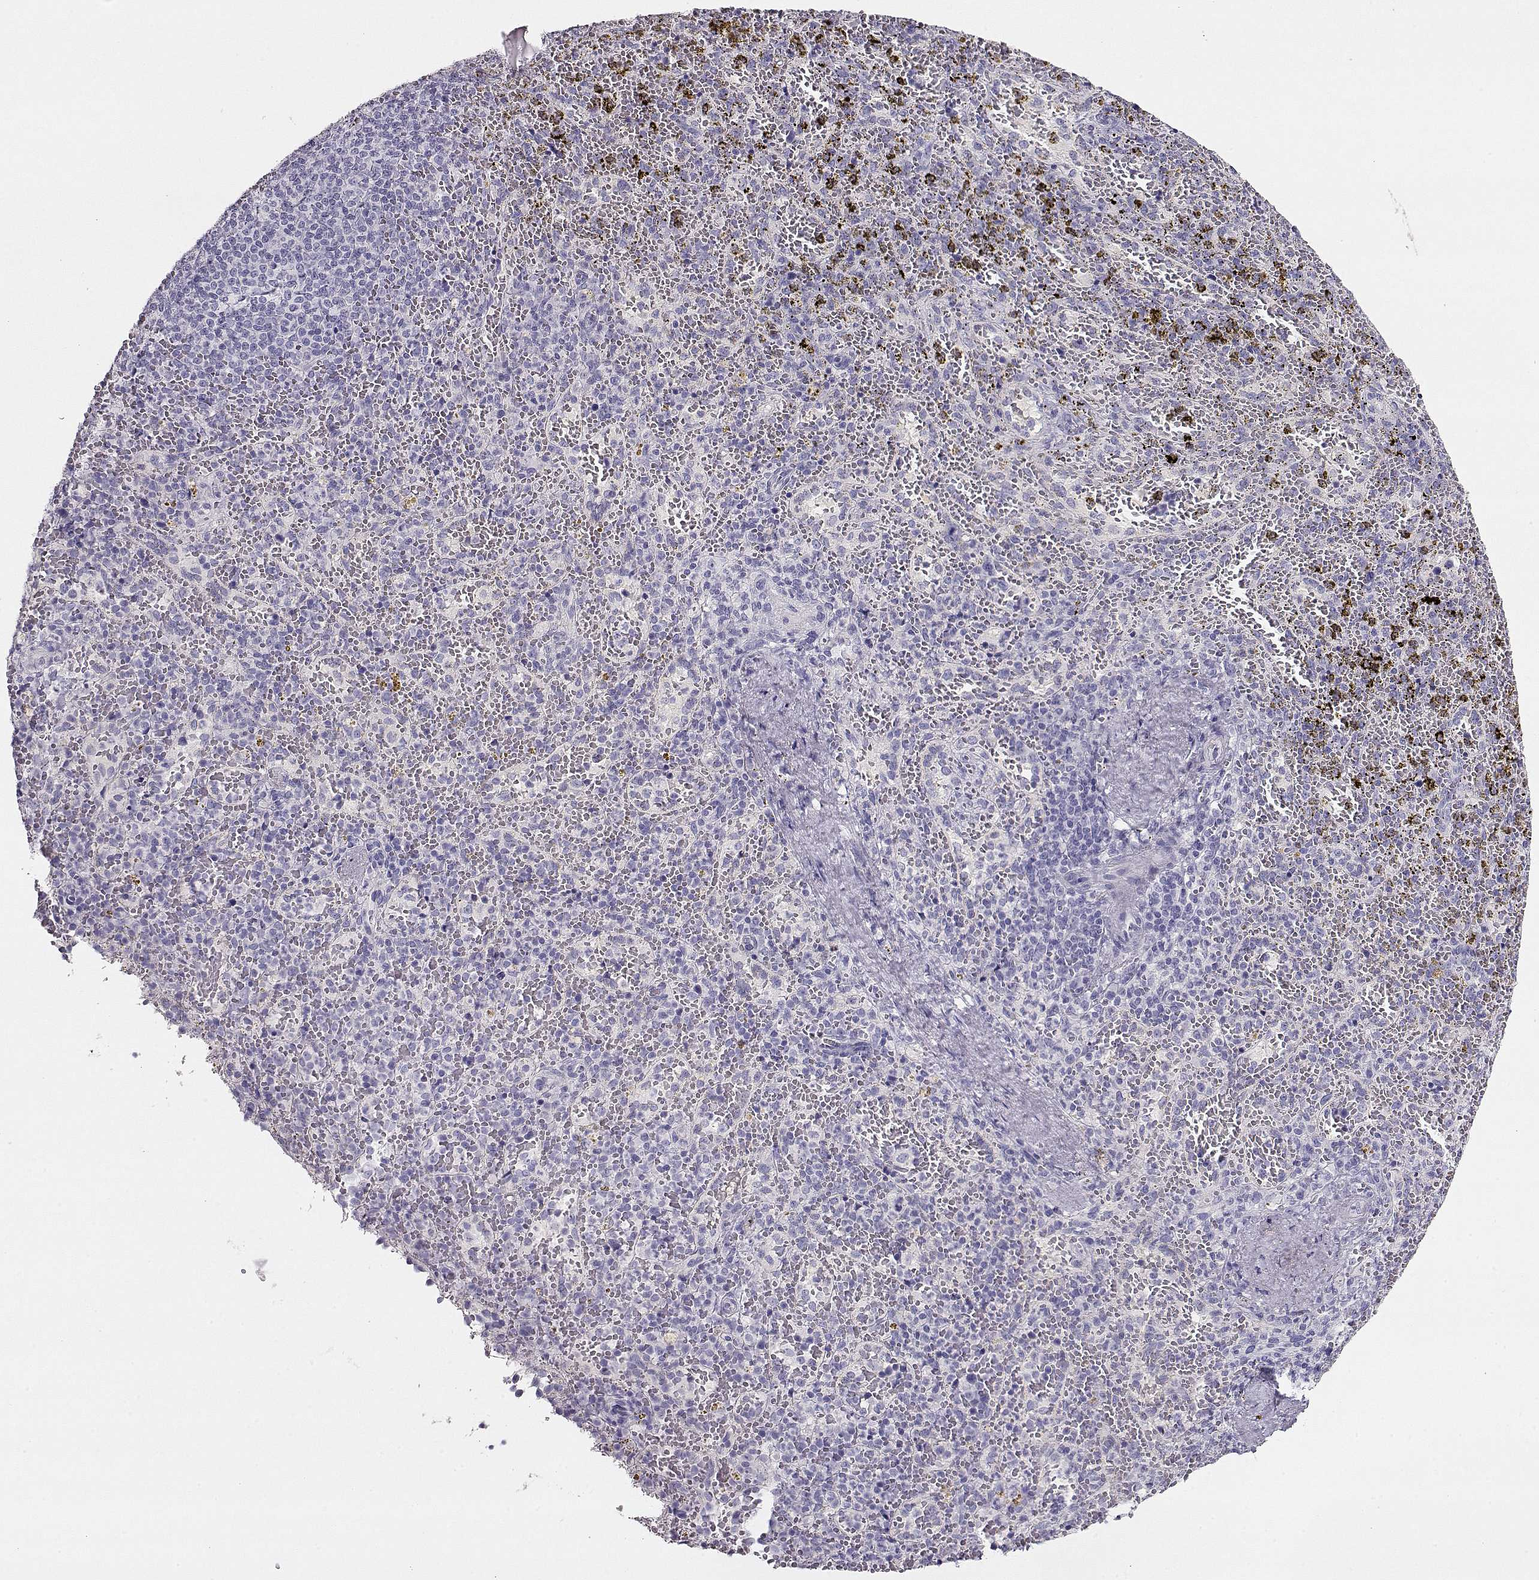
{"staining": {"intensity": "negative", "quantity": "none", "location": "none"}, "tissue": "spleen", "cell_type": "Cells in red pulp", "image_type": "normal", "snomed": [{"axis": "morphology", "description": "Normal tissue, NOS"}, {"axis": "topography", "description": "Spleen"}], "caption": "Immunohistochemistry micrograph of unremarkable spleen: spleen stained with DAB demonstrates no significant protein expression in cells in red pulp.", "gene": "ACTN2", "patient": {"sex": "female", "age": 50}}